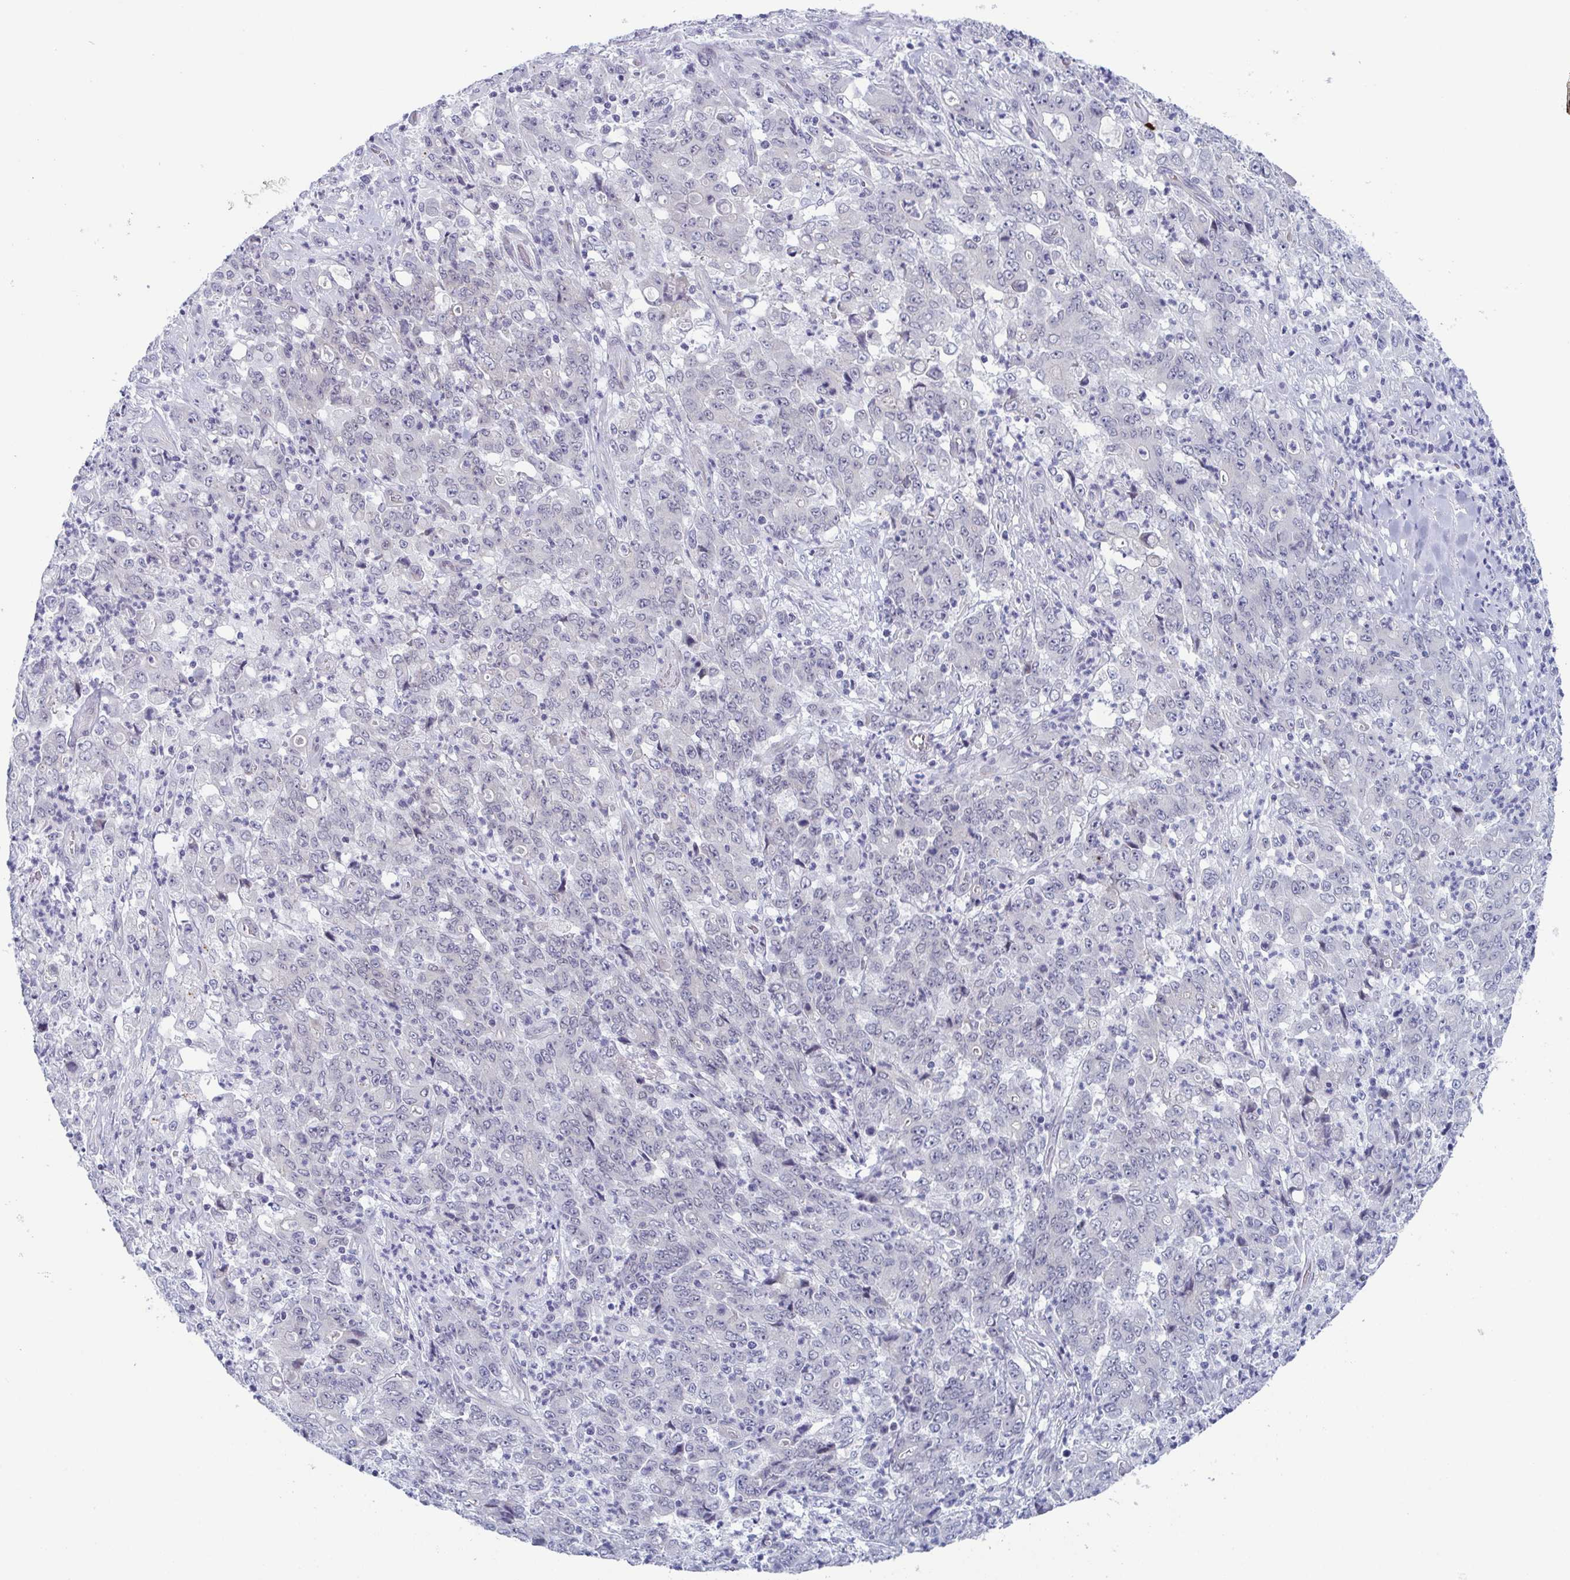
{"staining": {"intensity": "negative", "quantity": "none", "location": "none"}, "tissue": "stomach cancer", "cell_type": "Tumor cells", "image_type": "cancer", "snomed": [{"axis": "morphology", "description": "Adenocarcinoma, NOS"}, {"axis": "topography", "description": "Stomach, lower"}], "caption": "There is no significant staining in tumor cells of adenocarcinoma (stomach). (DAB immunohistochemistry, high magnification).", "gene": "ZFP64", "patient": {"sex": "female", "age": 71}}